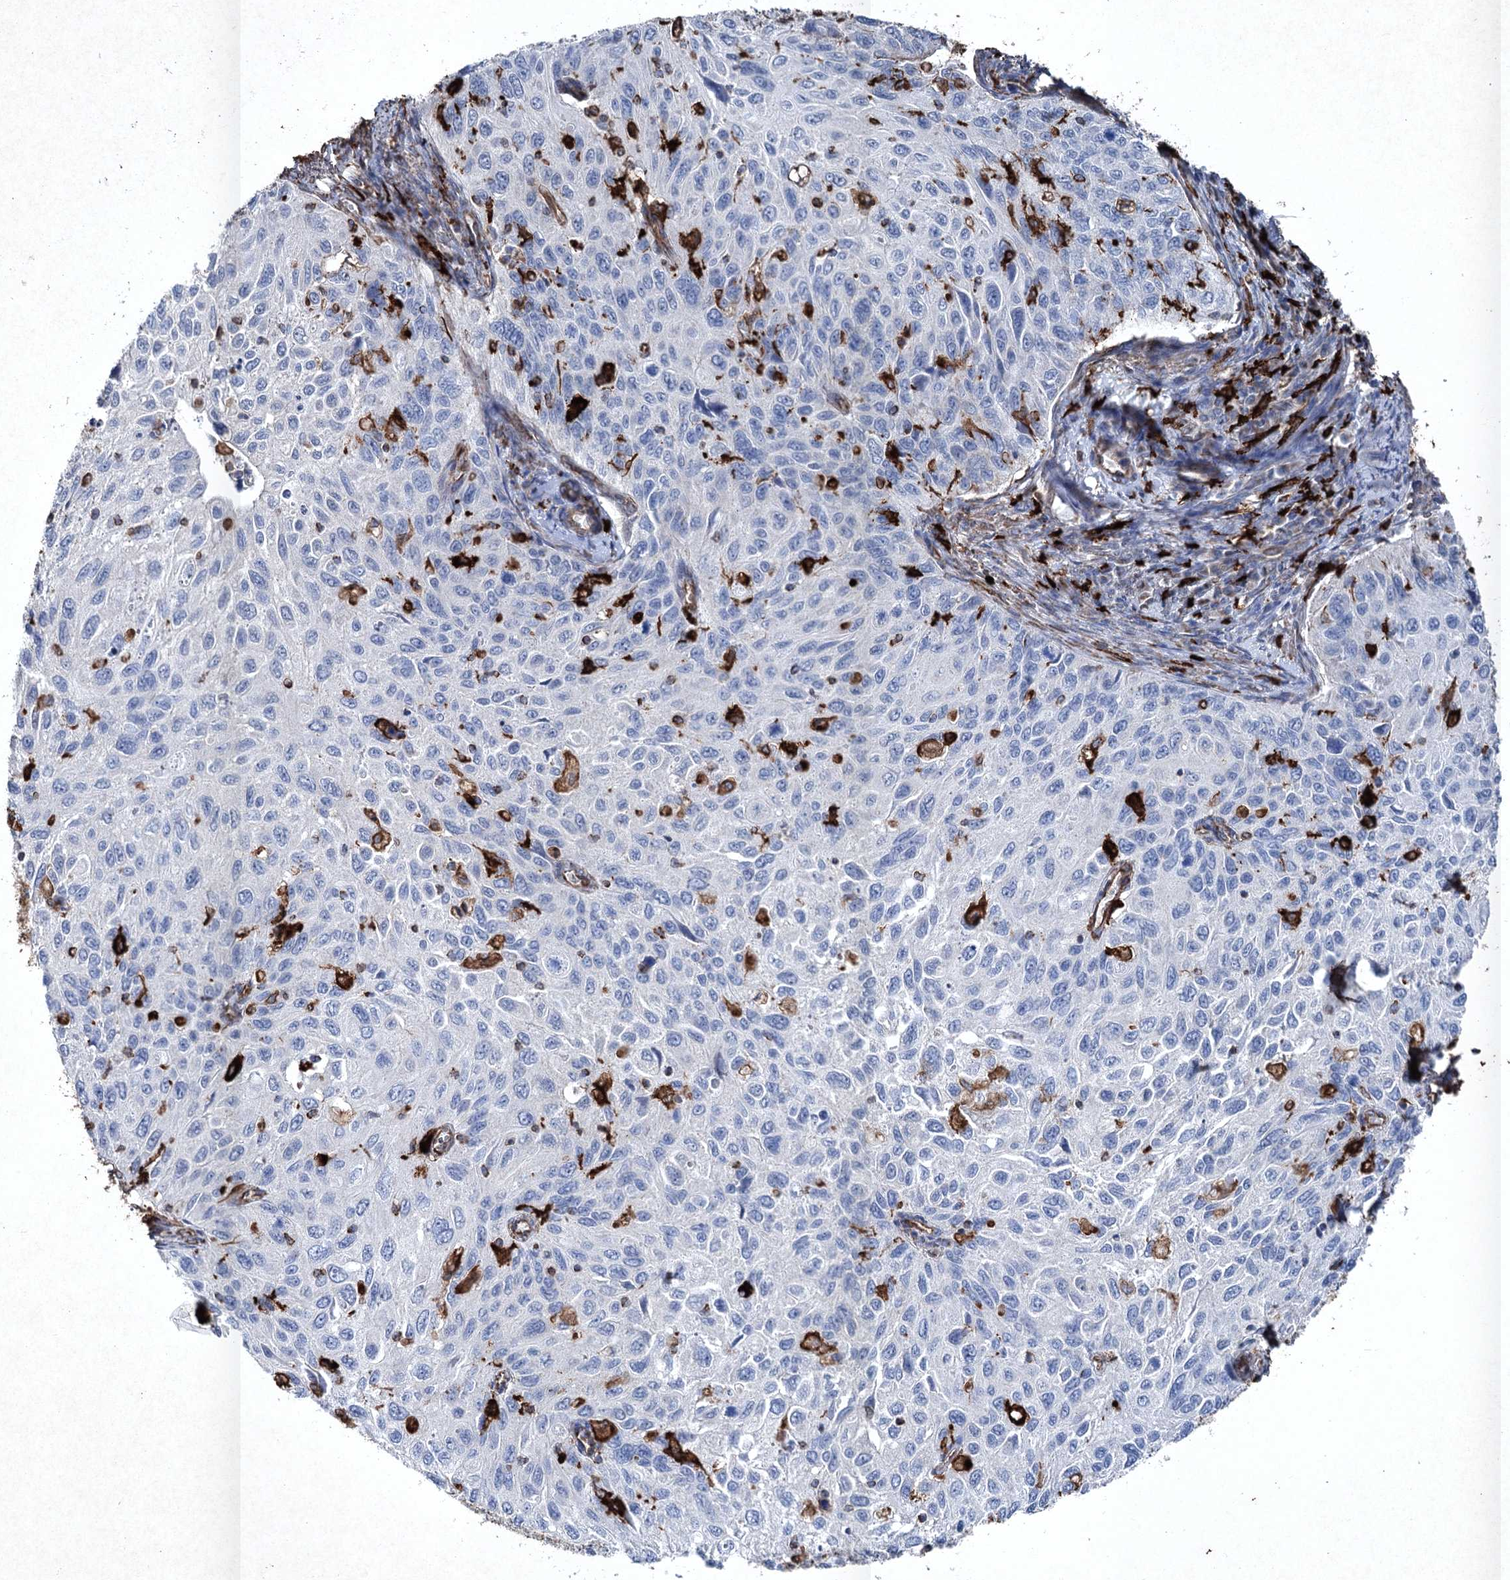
{"staining": {"intensity": "negative", "quantity": "none", "location": "none"}, "tissue": "cervical cancer", "cell_type": "Tumor cells", "image_type": "cancer", "snomed": [{"axis": "morphology", "description": "Squamous cell carcinoma, NOS"}, {"axis": "topography", "description": "Cervix"}], "caption": "The image displays no staining of tumor cells in cervical cancer.", "gene": "CLEC4M", "patient": {"sex": "female", "age": 70}}